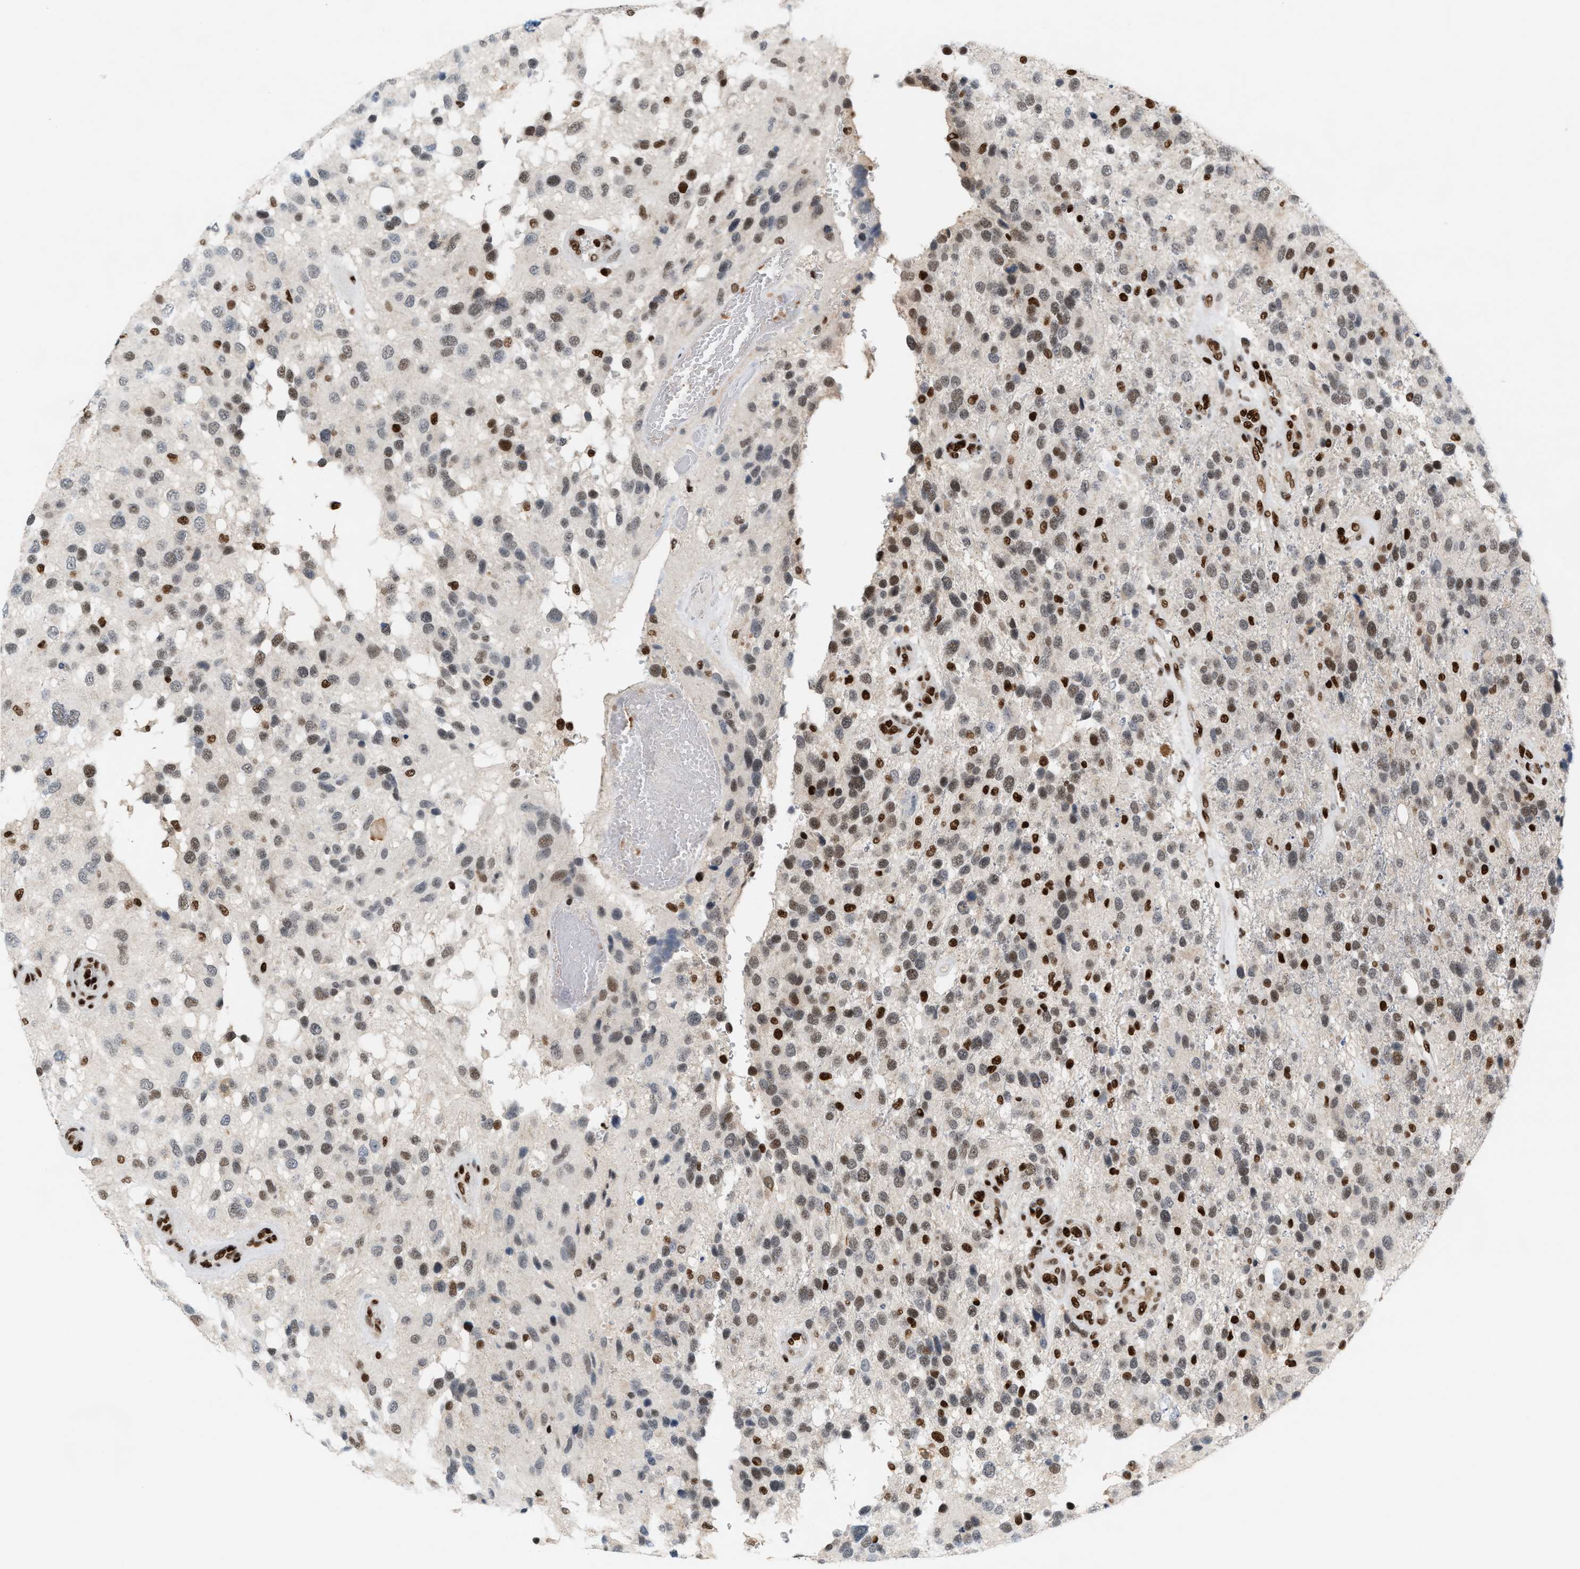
{"staining": {"intensity": "moderate", "quantity": ">75%", "location": "nuclear"}, "tissue": "glioma", "cell_type": "Tumor cells", "image_type": "cancer", "snomed": [{"axis": "morphology", "description": "Glioma, malignant, High grade"}, {"axis": "topography", "description": "Brain"}], "caption": "High-magnification brightfield microscopy of malignant glioma (high-grade) stained with DAB (3,3'-diaminobenzidine) (brown) and counterstained with hematoxylin (blue). tumor cells exhibit moderate nuclear staining is appreciated in approximately>75% of cells. (IHC, brightfield microscopy, high magnification).", "gene": "RNASEK-C17orf49", "patient": {"sex": "female", "age": 58}}